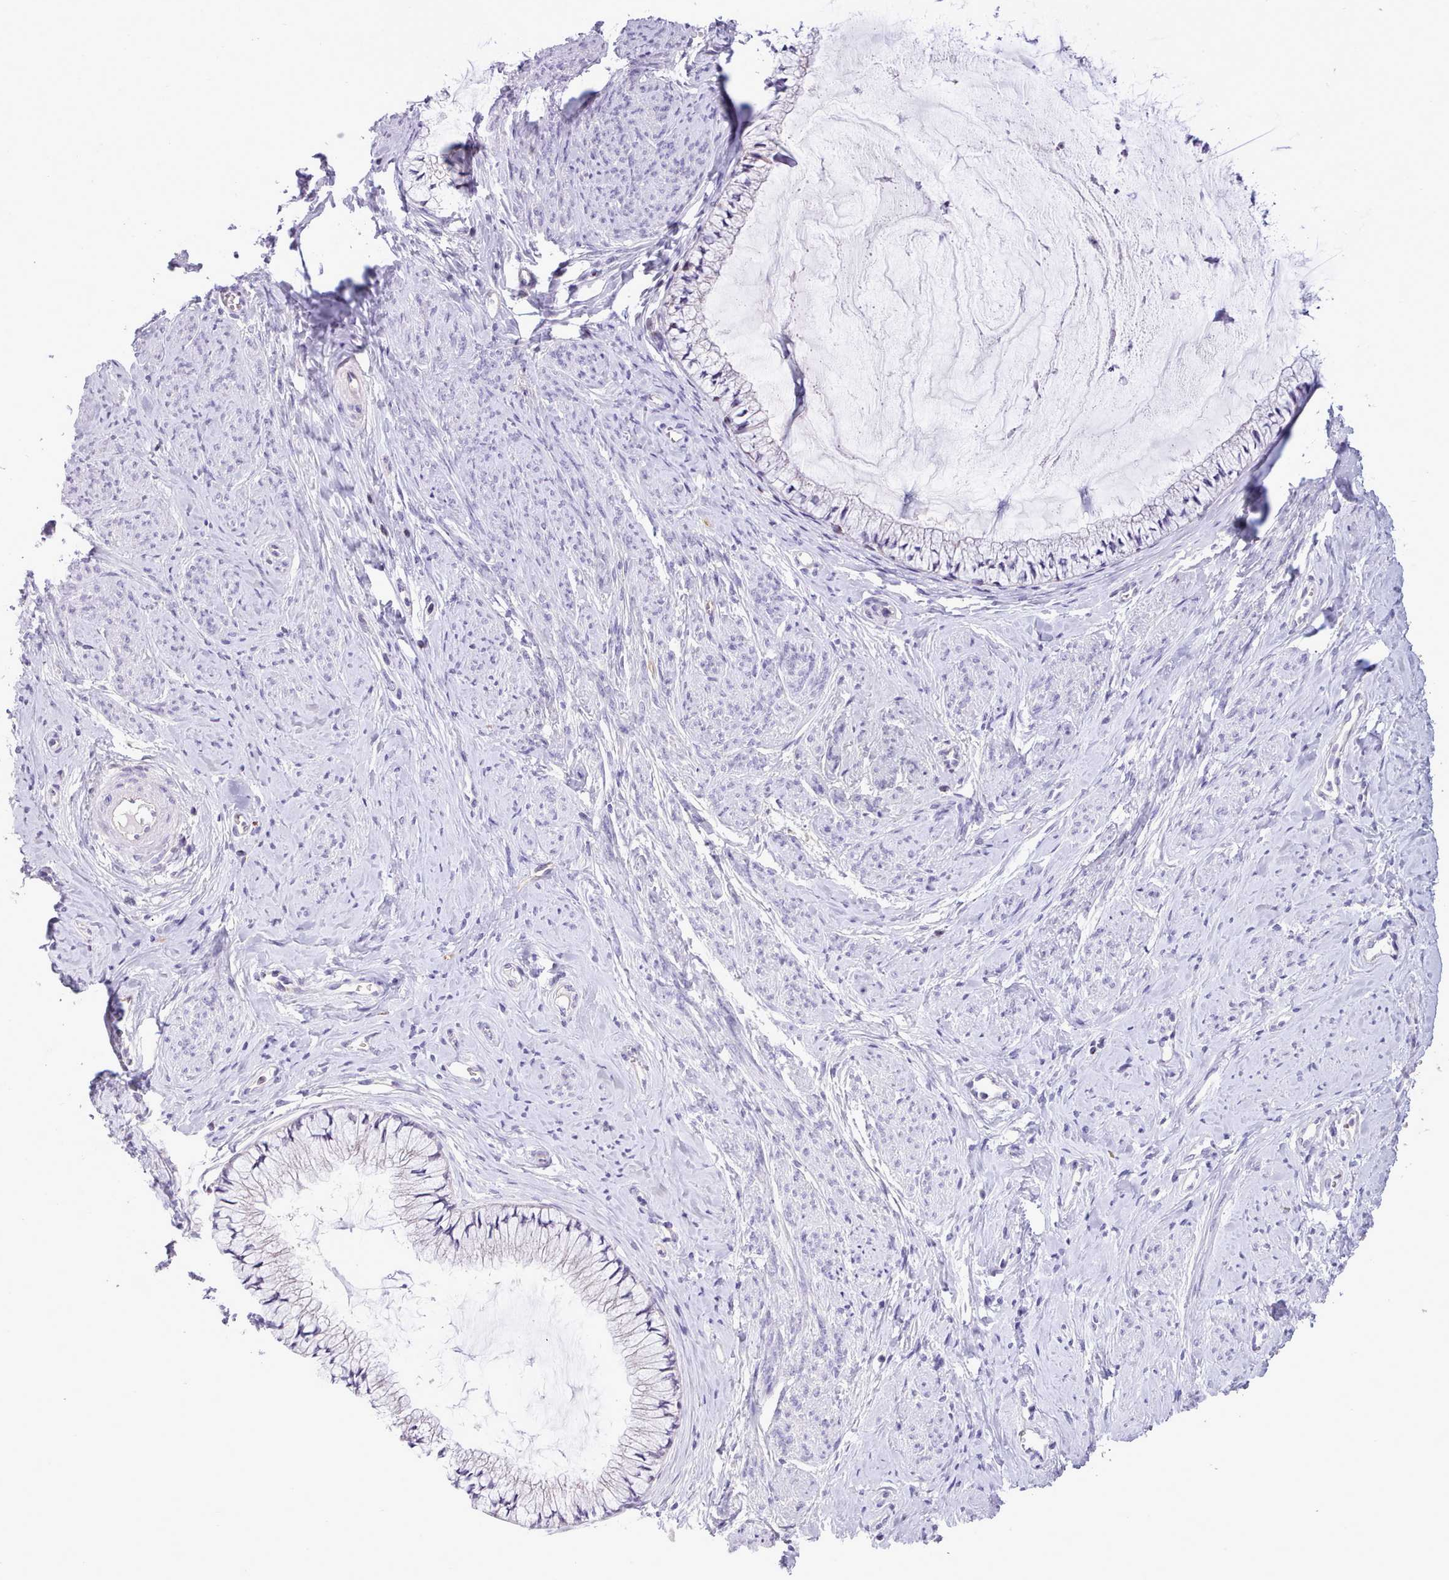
{"staining": {"intensity": "weak", "quantity": "25%-75%", "location": "cytoplasmic/membranous"}, "tissue": "cervix", "cell_type": "Glandular cells", "image_type": "normal", "snomed": [{"axis": "morphology", "description": "Normal tissue, NOS"}, {"axis": "topography", "description": "Cervix"}], "caption": "Brown immunohistochemical staining in benign cervix demonstrates weak cytoplasmic/membranous expression in approximately 25%-75% of glandular cells.", "gene": "CYP2A13", "patient": {"sex": "female", "age": 42}}